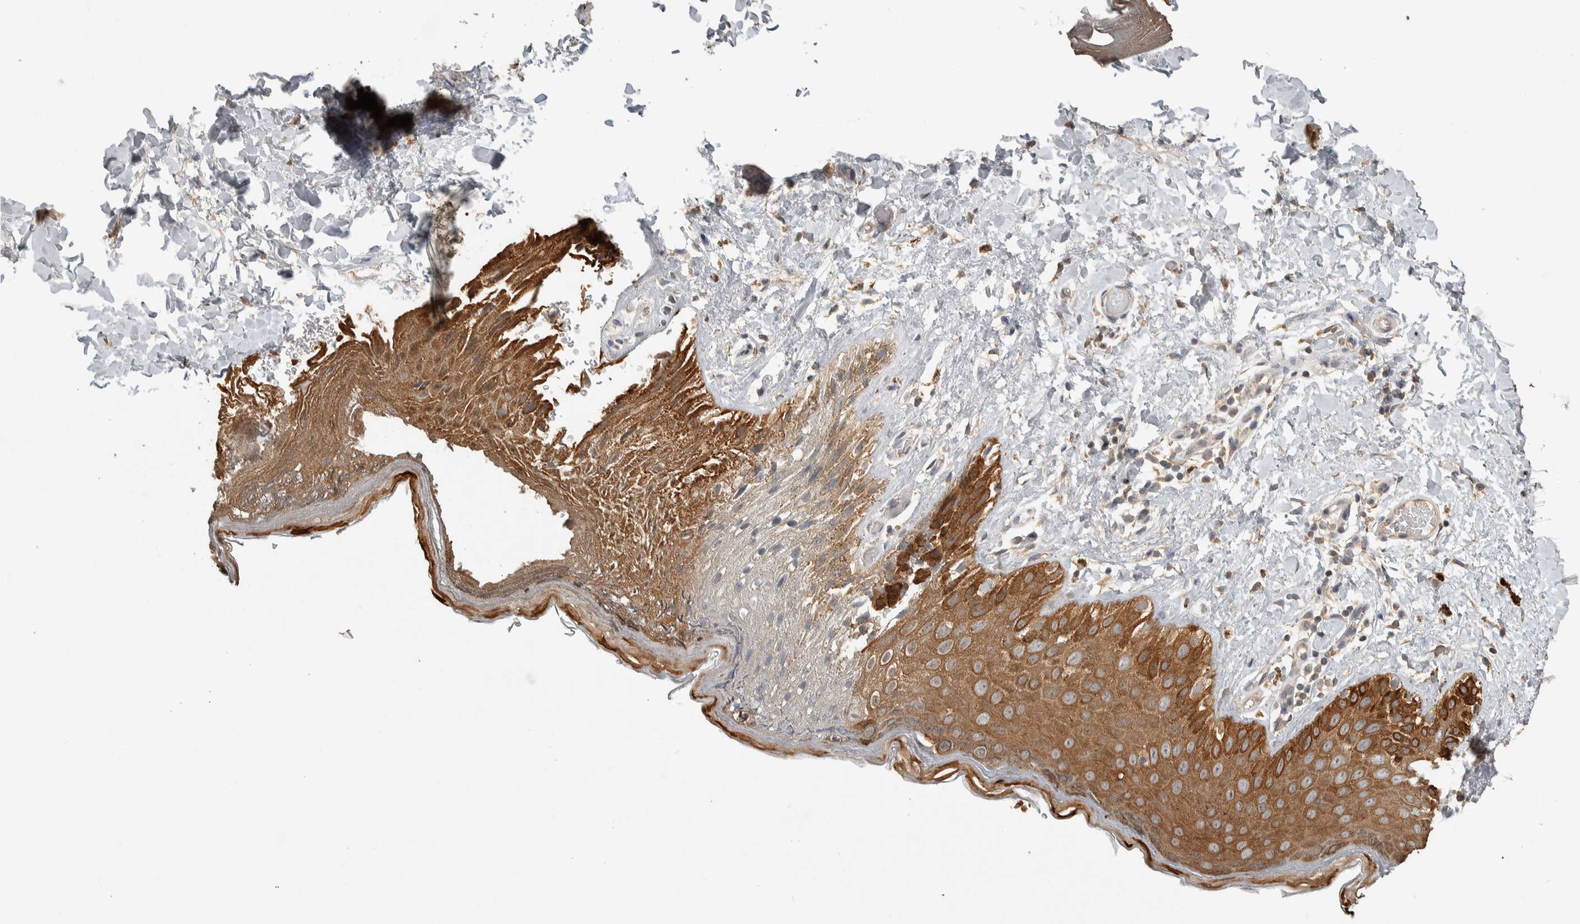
{"staining": {"intensity": "moderate", "quantity": ">75%", "location": "cytoplasmic/membranous,nuclear"}, "tissue": "skin", "cell_type": "Epidermal cells", "image_type": "normal", "snomed": [{"axis": "morphology", "description": "Normal tissue, NOS"}, {"axis": "topography", "description": "Anal"}], "caption": "A photomicrograph showing moderate cytoplasmic/membranous,nuclear positivity in approximately >75% of epidermal cells in normal skin, as visualized by brown immunohistochemical staining.", "gene": "EIF3H", "patient": {"sex": "male", "age": 44}}